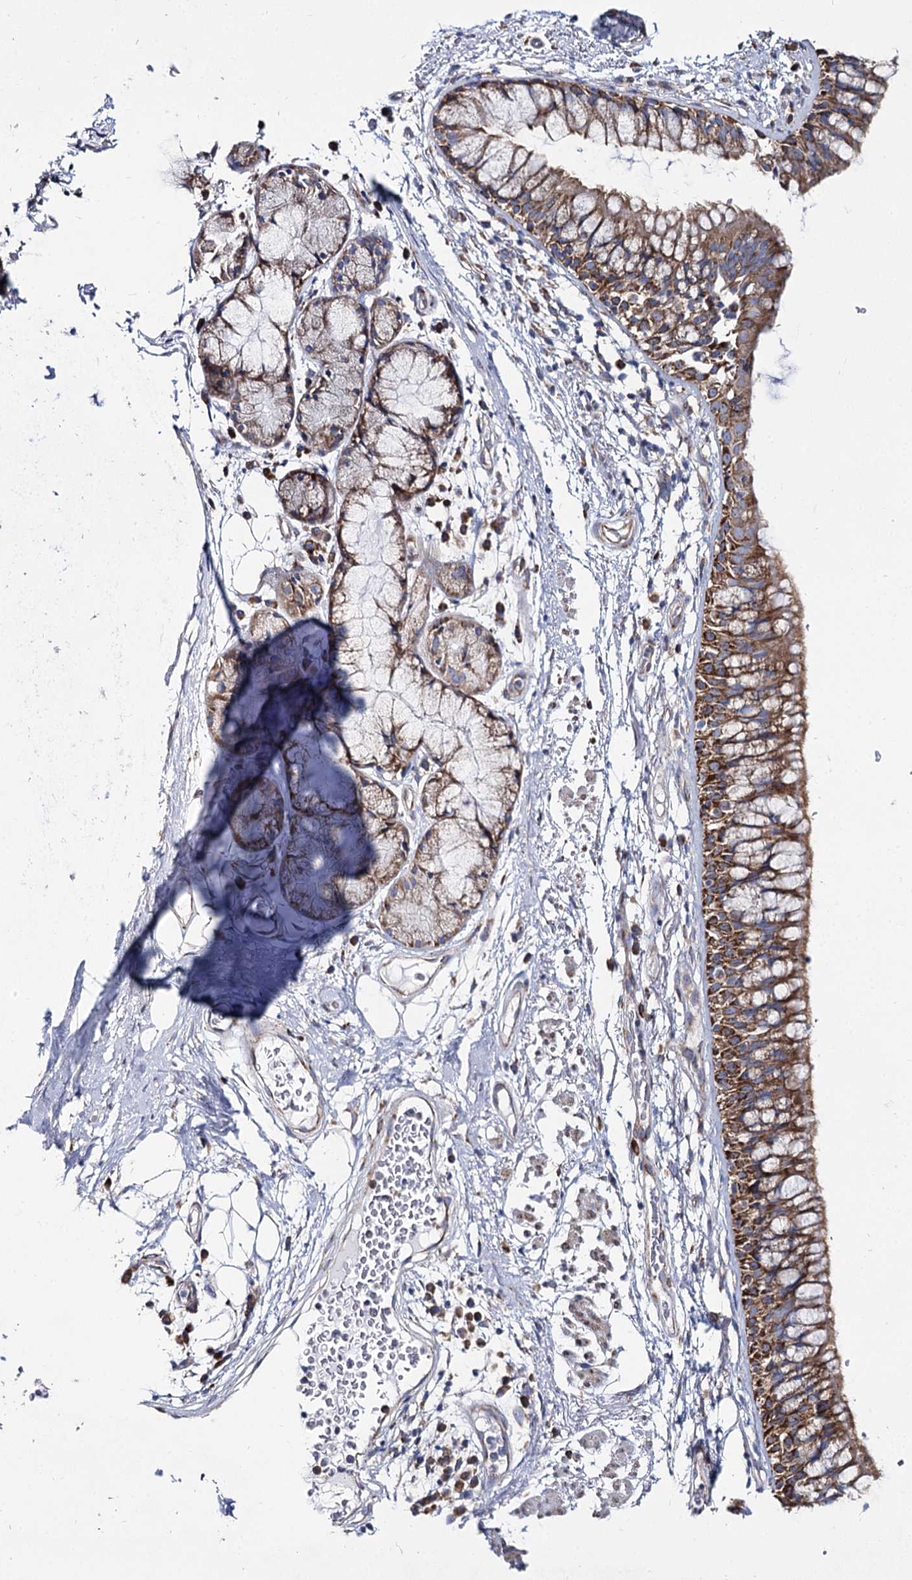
{"staining": {"intensity": "moderate", "quantity": ">75%", "location": "cytoplasmic/membranous"}, "tissue": "bronchus", "cell_type": "Respiratory epithelial cells", "image_type": "normal", "snomed": [{"axis": "morphology", "description": "Normal tissue, NOS"}, {"axis": "topography", "description": "Cartilage tissue"}, {"axis": "topography", "description": "Bronchus"}], "caption": "Bronchus stained with IHC exhibits moderate cytoplasmic/membranous staining in approximately >75% of respiratory epithelial cells.", "gene": "THUMPD3", "patient": {"sex": "female", "age": 73}}